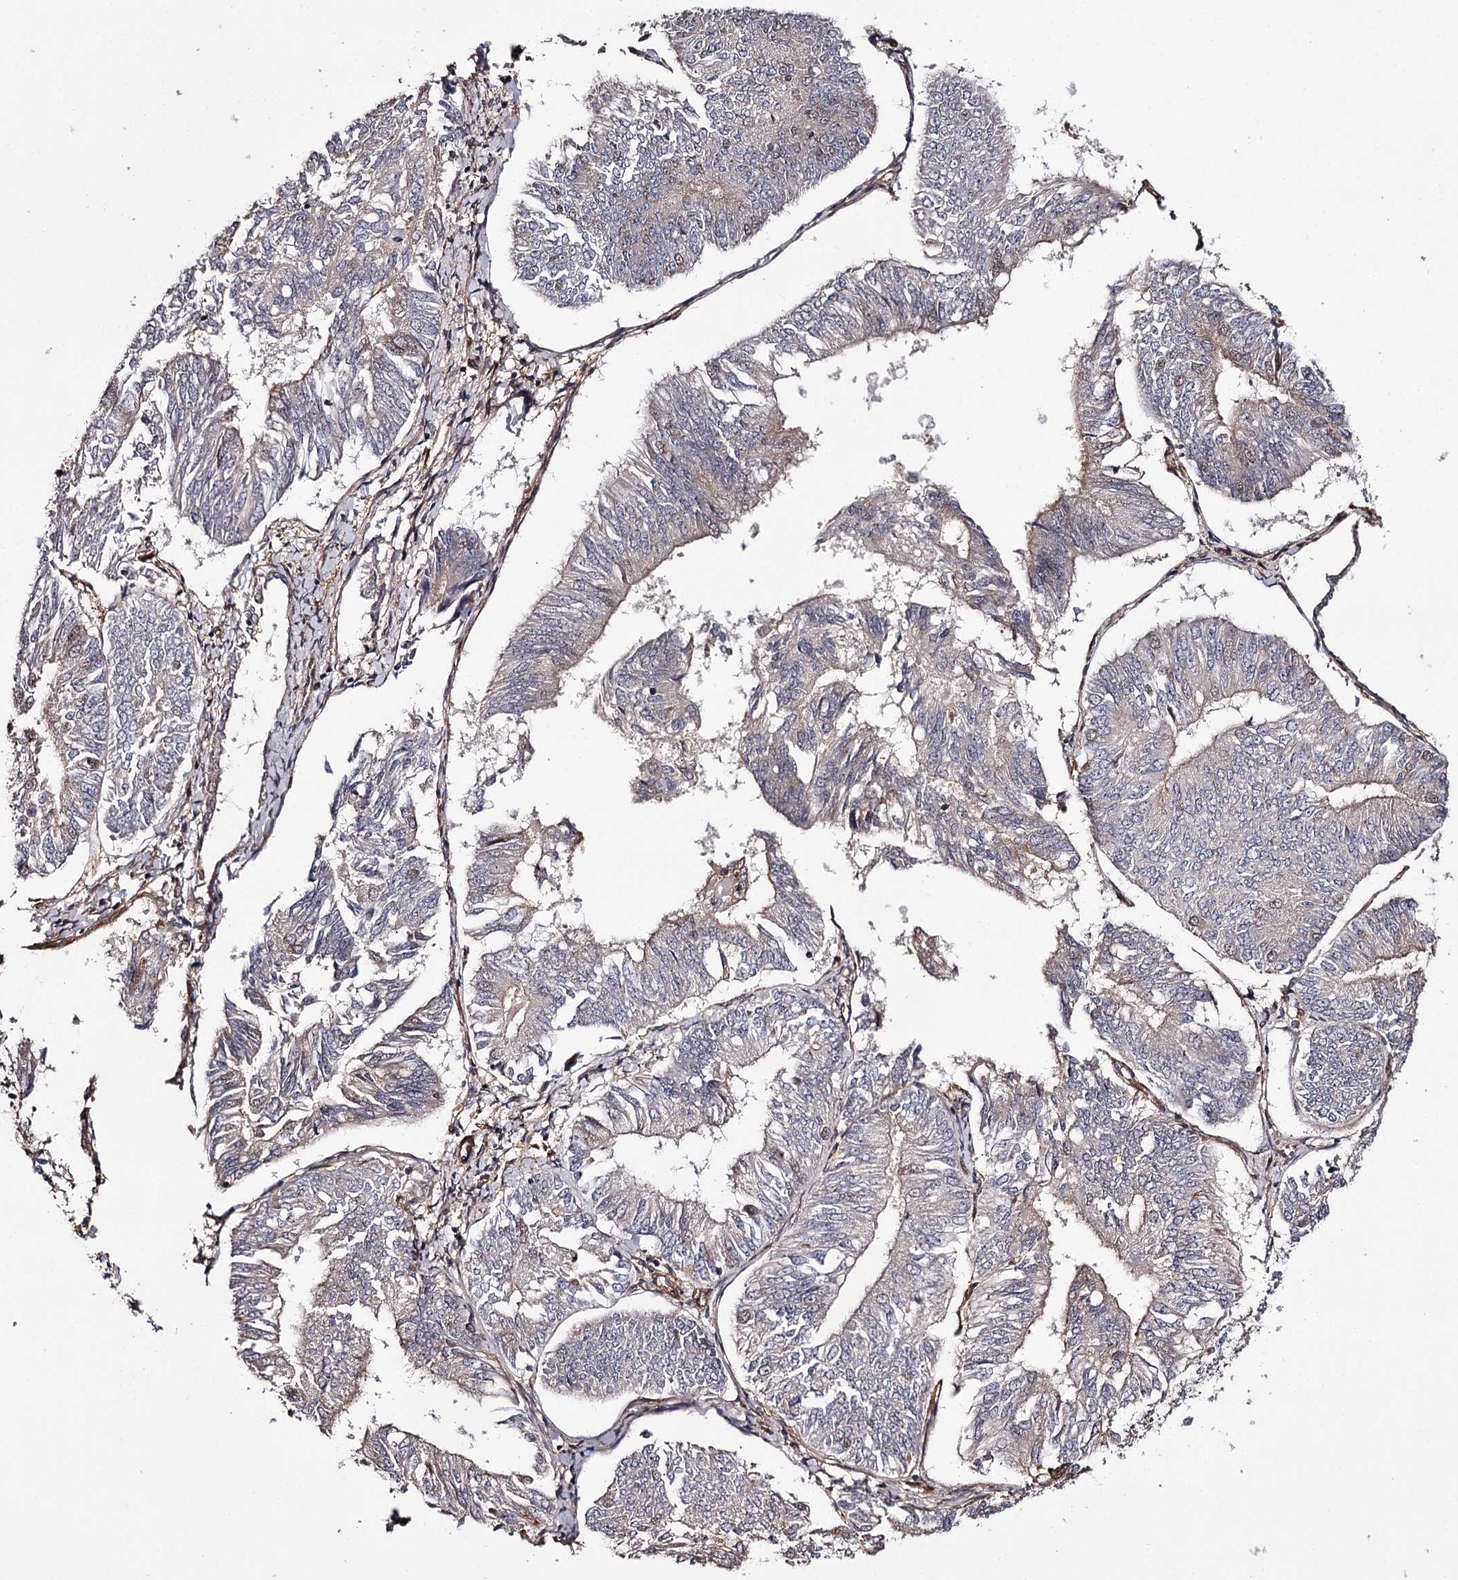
{"staining": {"intensity": "weak", "quantity": "25%-75%", "location": "cytoplasmic/membranous"}, "tissue": "endometrial cancer", "cell_type": "Tumor cells", "image_type": "cancer", "snomed": [{"axis": "morphology", "description": "Adenocarcinoma, NOS"}, {"axis": "topography", "description": "Endometrium"}], "caption": "The histopathology image reveals a brown stain indicating the presence of a protein in the cytoplasmic/membranous of tumor cells in endometrial cancer (adenocarcinoma).", "gene": "TTC33", "patient": {"sex": "female", "age": 58}}